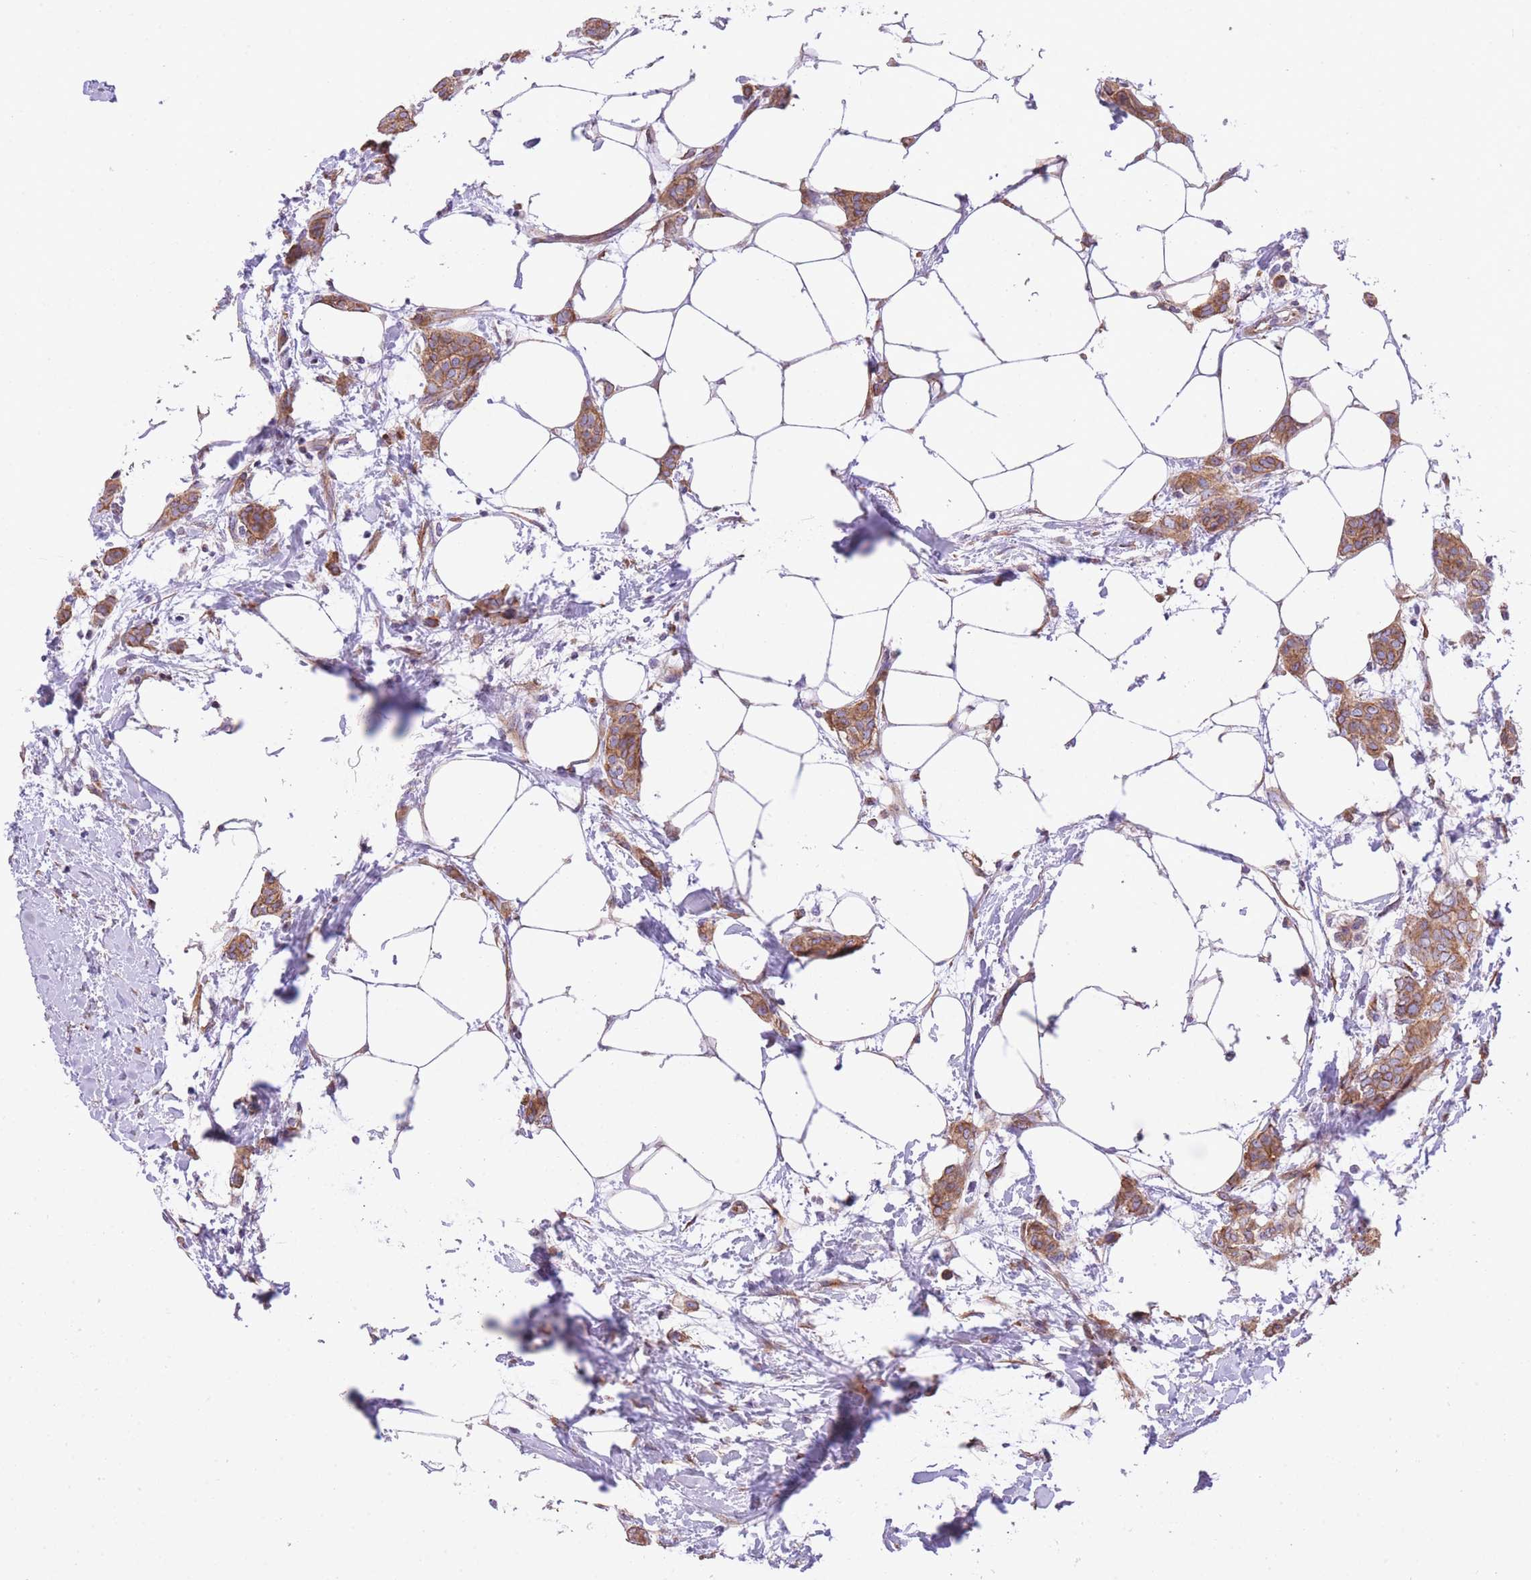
{"staining": {"intensity": "moderate", "quantity": ">75%", "location": "cytoplasmic/membranous"}, "tissue": "breast cancer", "cell_type": "Tumor cells", "image_type": "cancer", "snomed": [{"axis": "morphology", "description": "Duct carcinoma"}, {"axis": "topography", "description": "Breast"}], "caption": "Protein staining exhibits moderate cytoplasmic/membranous positivity in about >75% of tumor cells in infiltrating ductal carcinoma (breast).", "gene": "RHOU", "patient": {"sex": "female", "age": 72}}